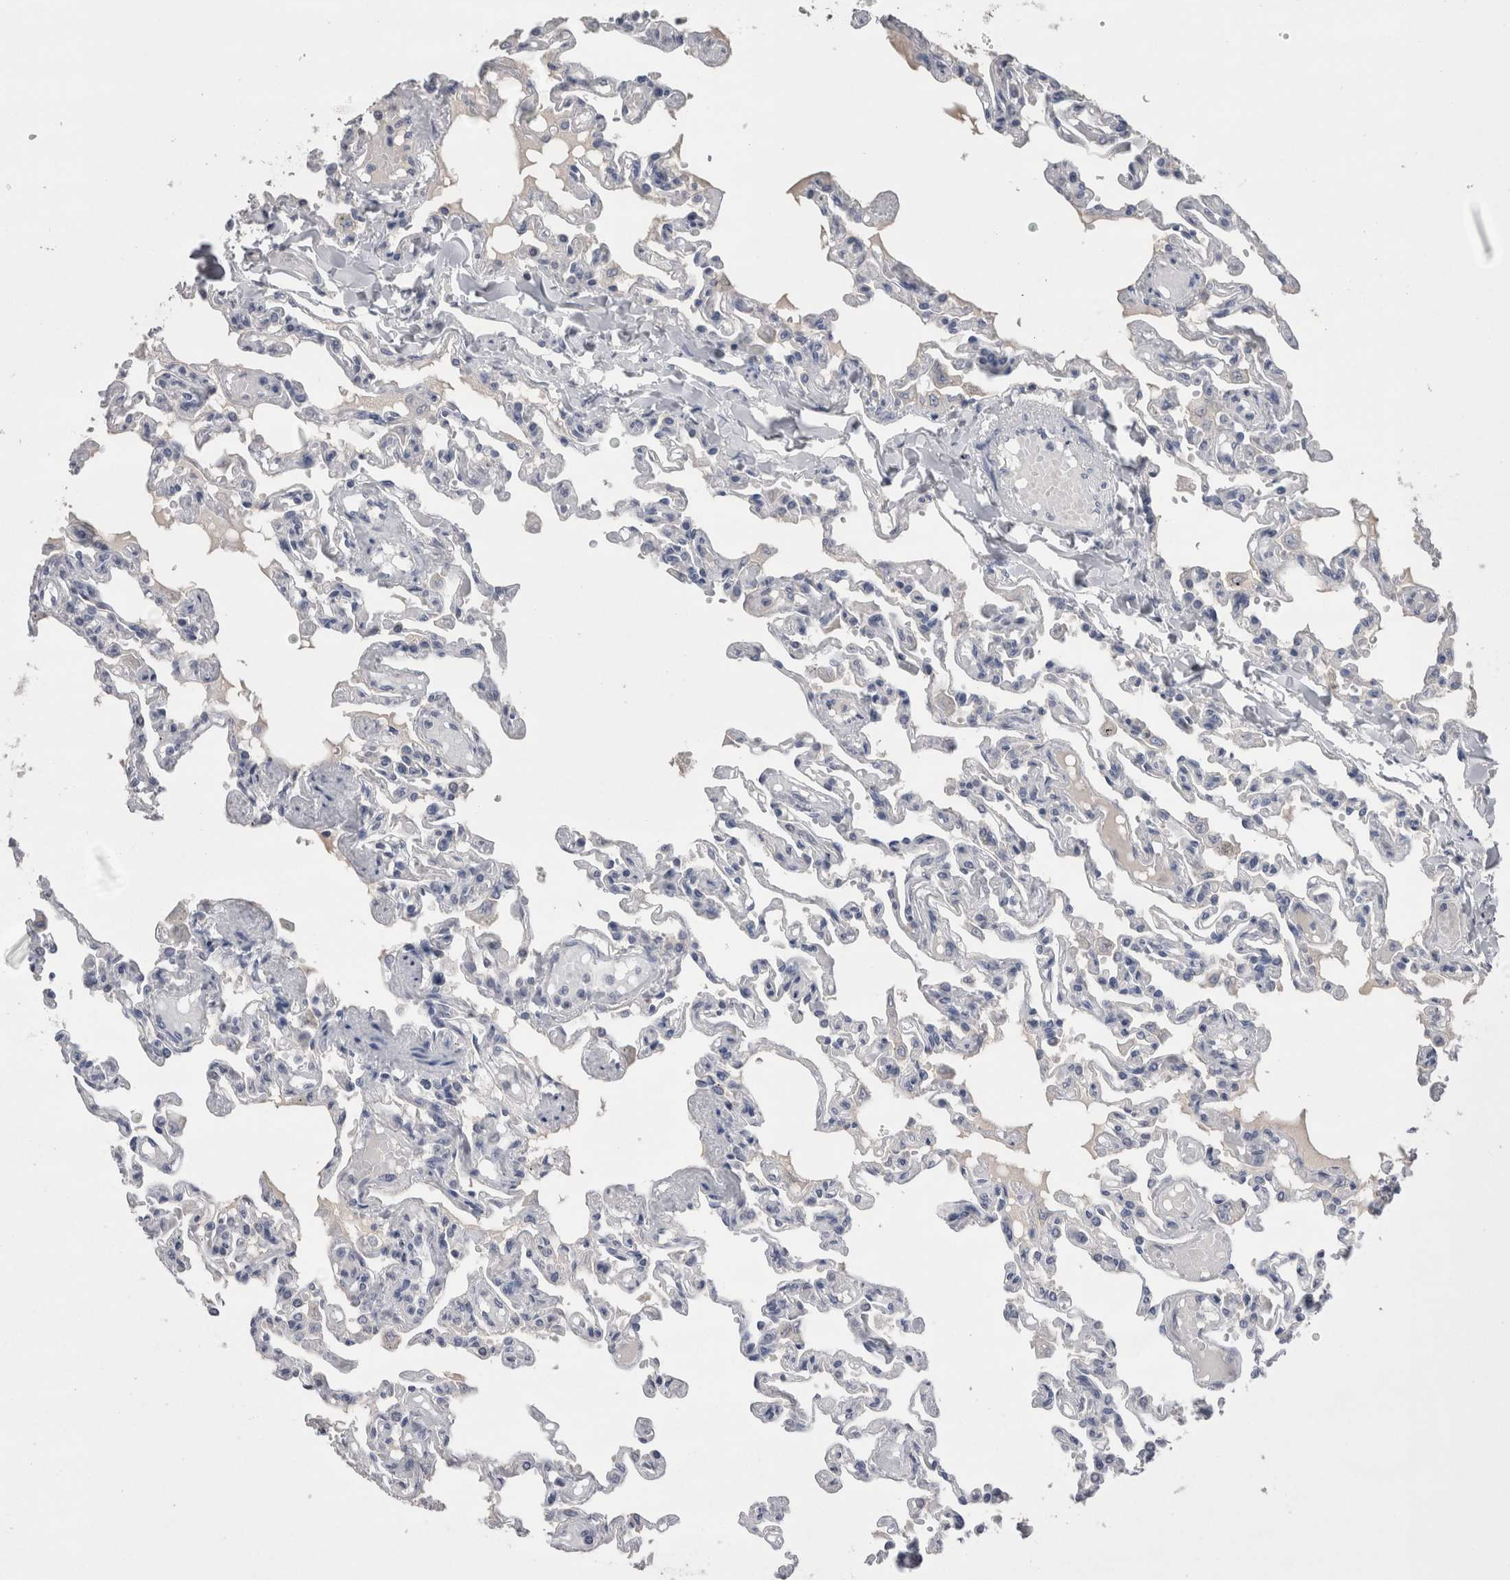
{"staining": {"intensity": "negative", "quantity": "none", "location": "none"}, "tissue": "lung", "cell_type": "Alveolar cells", "image_type": "normal", "snomed": [{"axis": "morphology", "description": "Normal tissue, NOS"}, {"axis": "topography", "description": "Lung"}], "caption": "DAB (3,3'-diaminobenzidine) immunohistochemical staining of benign human lung displays no significant staining in alveolar cells.", "gene": "REG1A", "patient": {"sex": "male", "age": 21}}